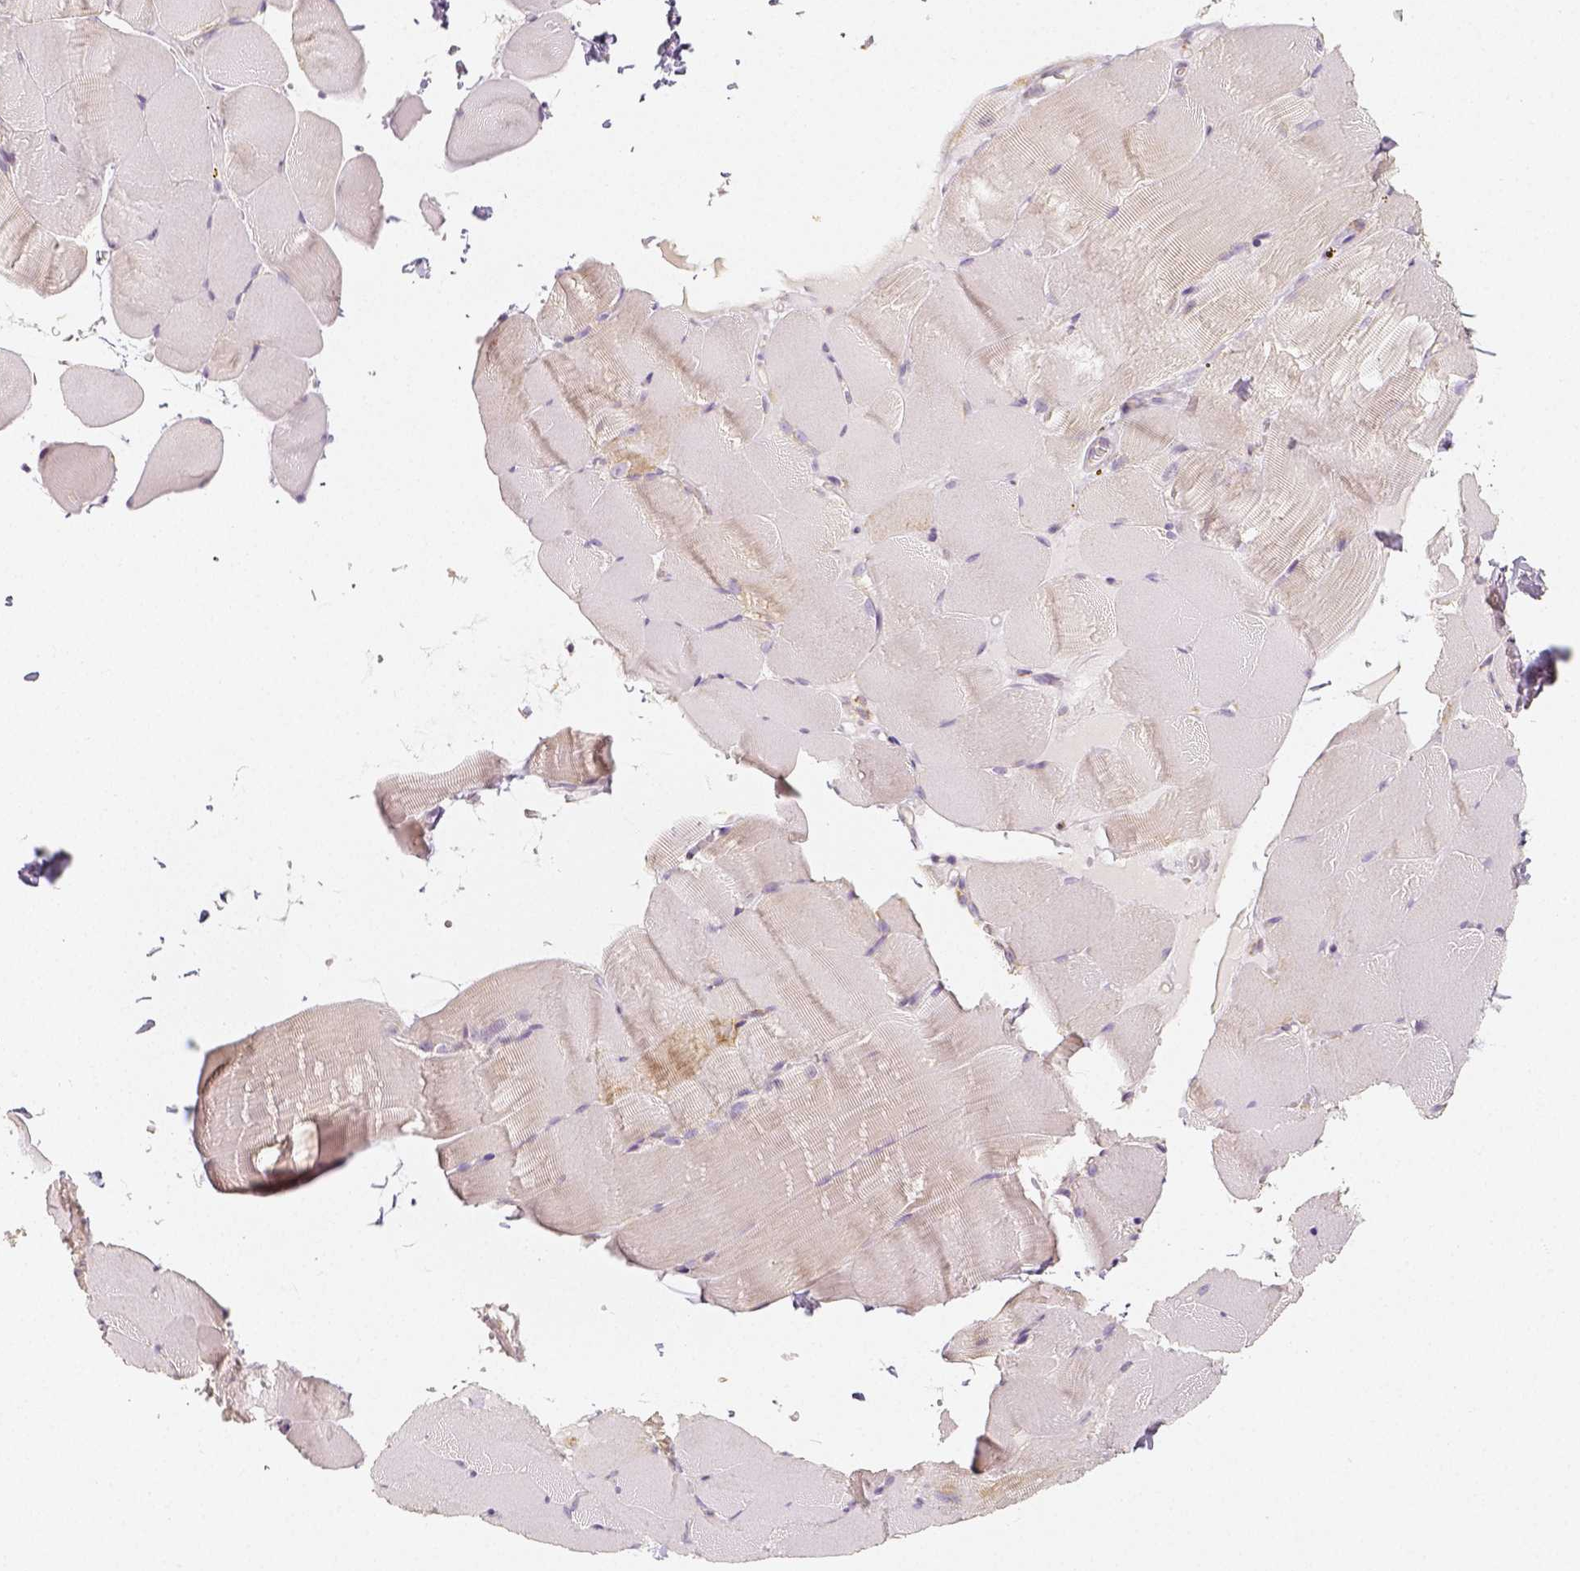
{"staining": {"intensity": "negative", "quantity": "none", "location": "none"}, "tissue": "skeletal muscle", "cell_type": "Myocytes", "image_type": "normal", "snomed": [{"axis": "morphology", "description": "Normal tissue, NOS"}, {"axis": "topography", "description": "Skeletal muscle"}], "caption": "The micrograph reveals no staining of myocytes in normal skeletal muscle. (DAB IHC, high magnification).", "gene": "PGAM5", "patient": {"sex": "female", "age": 37}}